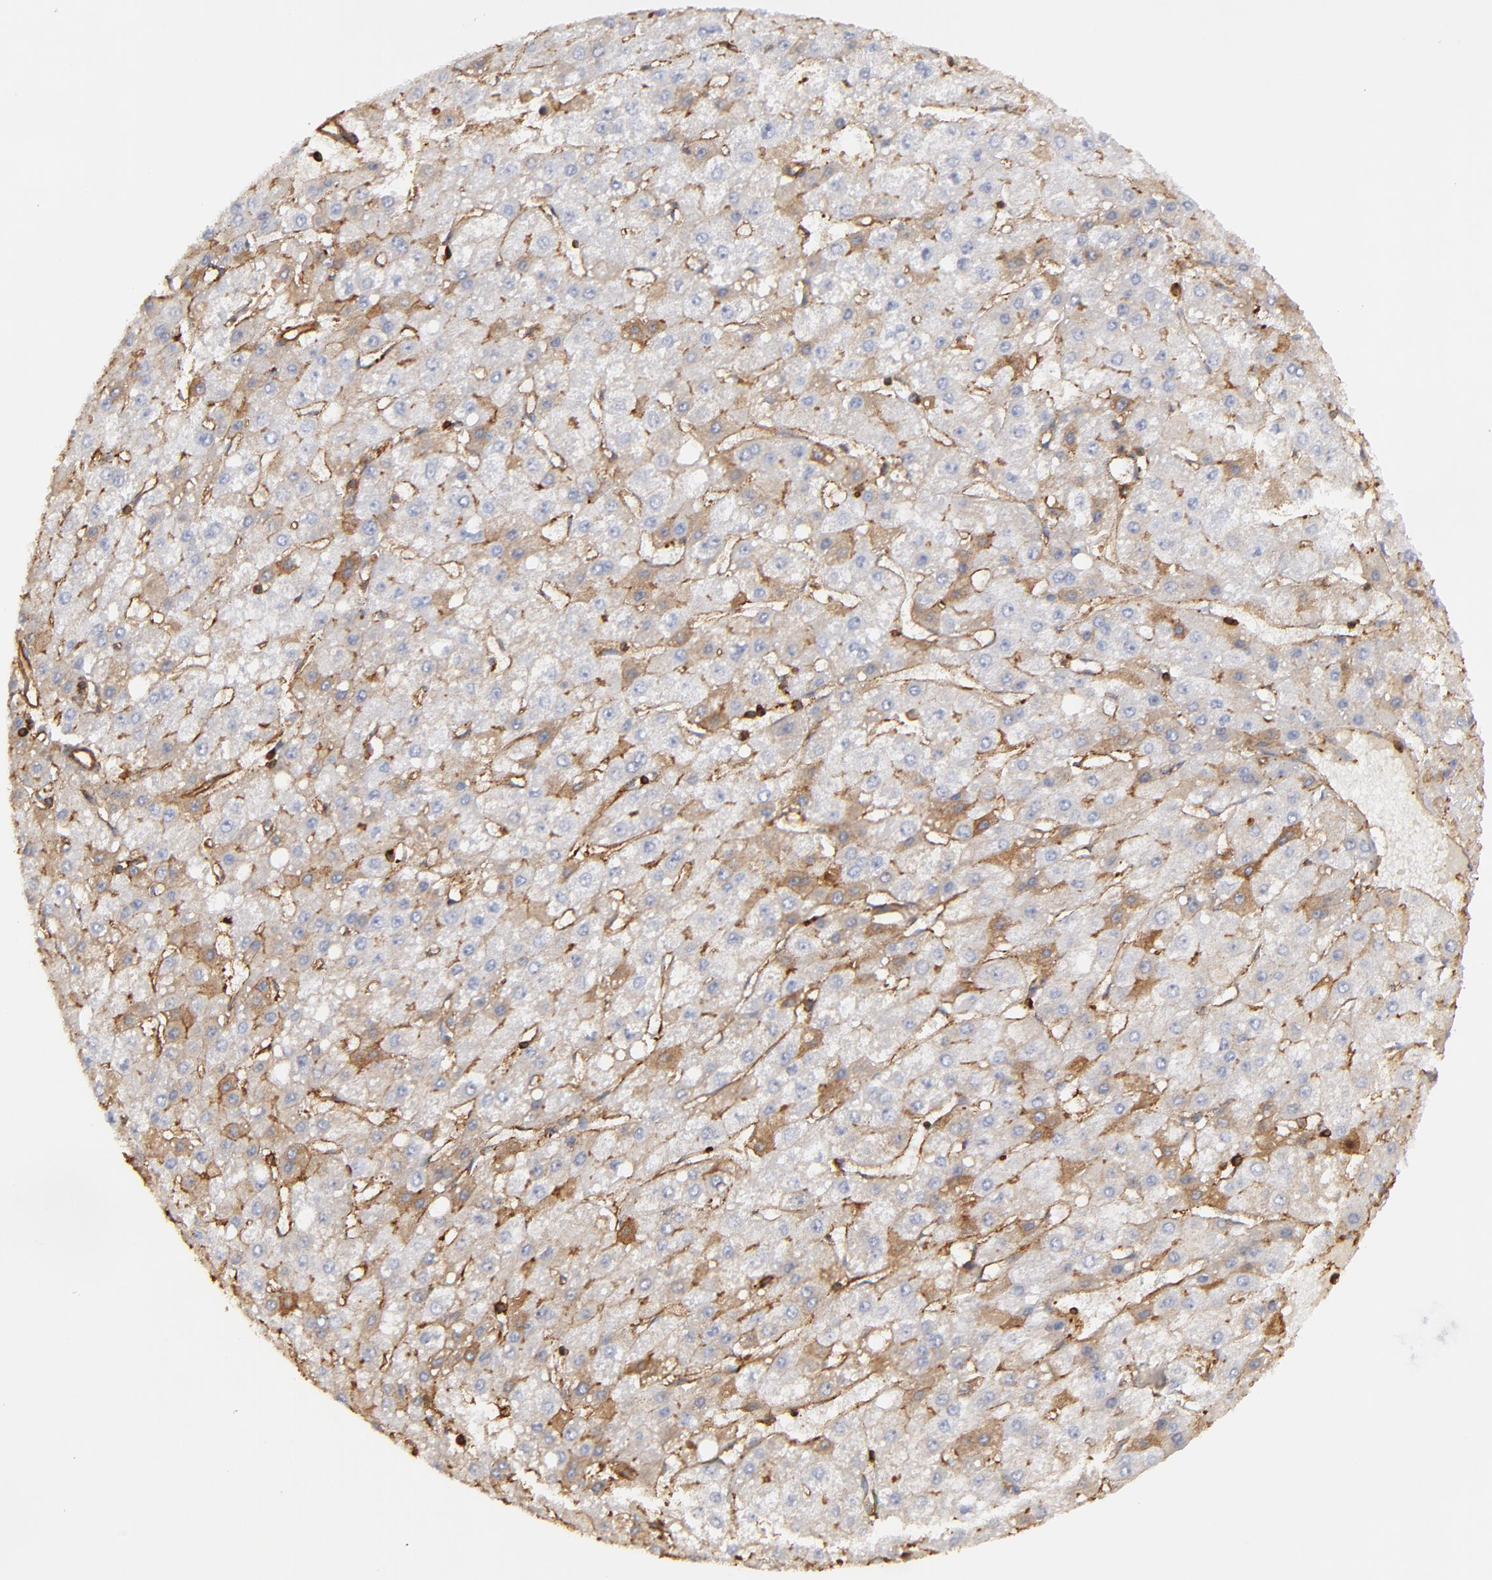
{"staining": {"intensity": "weak", "quantity": ">75%", "location": "cytoplasmic/membranous"}, "tissue": "liver cancer", "cell_type": "Tumor cells", "image_type": "cancer", "snomed": [{"axis": "morphology", "description": "Carcinoma, Hepatocellular, NOS"}, {"axis": "topography", "description": "Liver"}], "caption": "There is low levels of weak cytoplasmic/membranous expression in tumor cells of liver cancer, as demonstrated by immunohistochemical staining (brown color).", "gene": "ACTN4", "patient": {"sex": "female", "age": 52}}